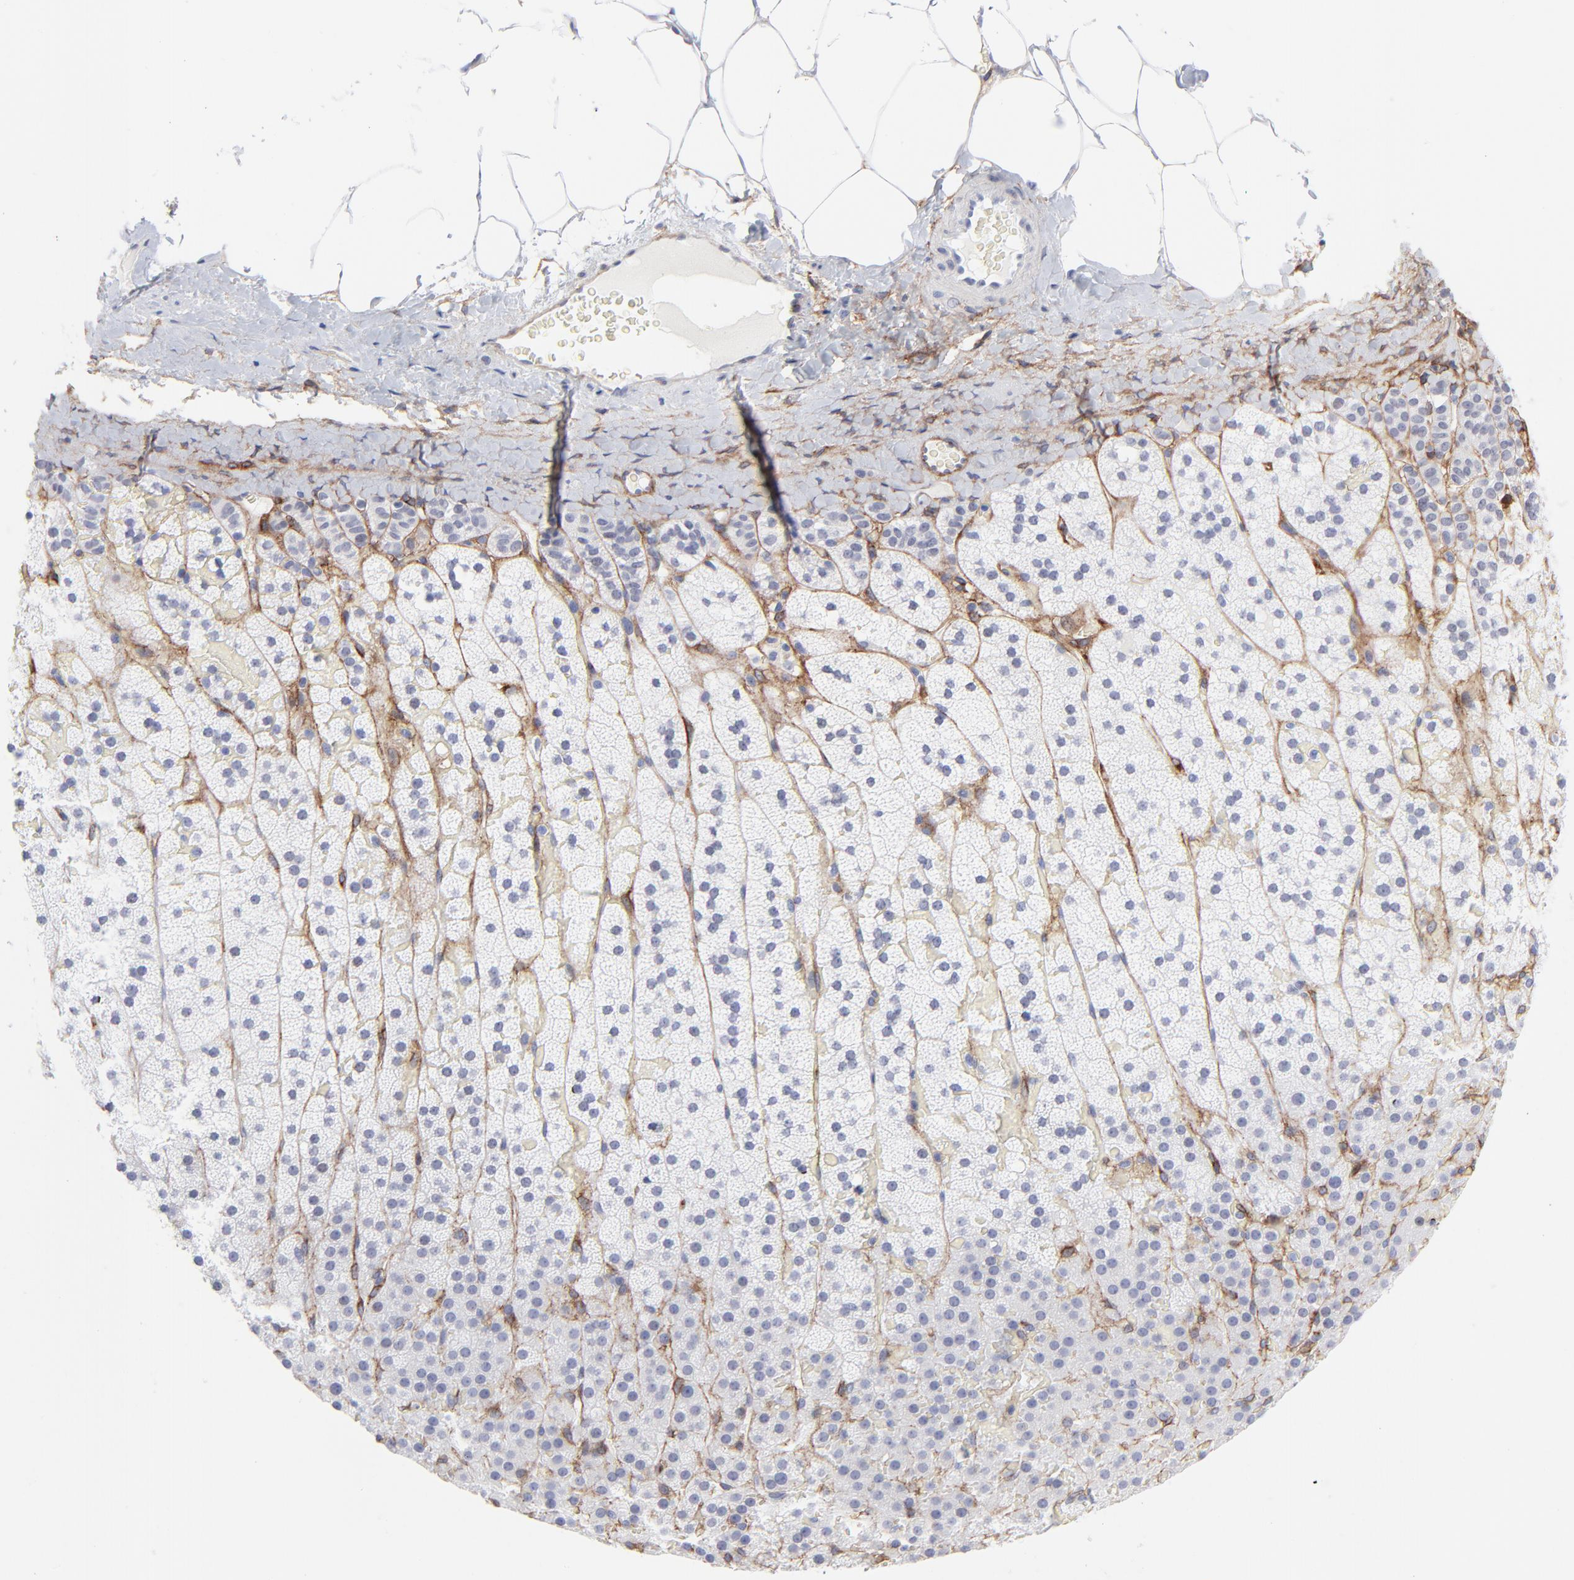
{"staining": {"intensity": "negative", "quantity": "none", "location": "none"}, "tissue": "adrenal gland", "cell_type": "Glandular cells", "image_type": "normal", "snomed": [{"axis": "morphology", "description": "Normal tissue, NOS"}, {"axis": "topography", "description": "Adrenal gland"}], "caption": "Glandular cells show no significant positivity in benign adrenal gland. (Brightfield microscopy of DAB (3,3'-diaminobenzidine) IHC at high magnification).", "gene": "PDGFRB", "patient": {"sex": "female", "age": 71}}